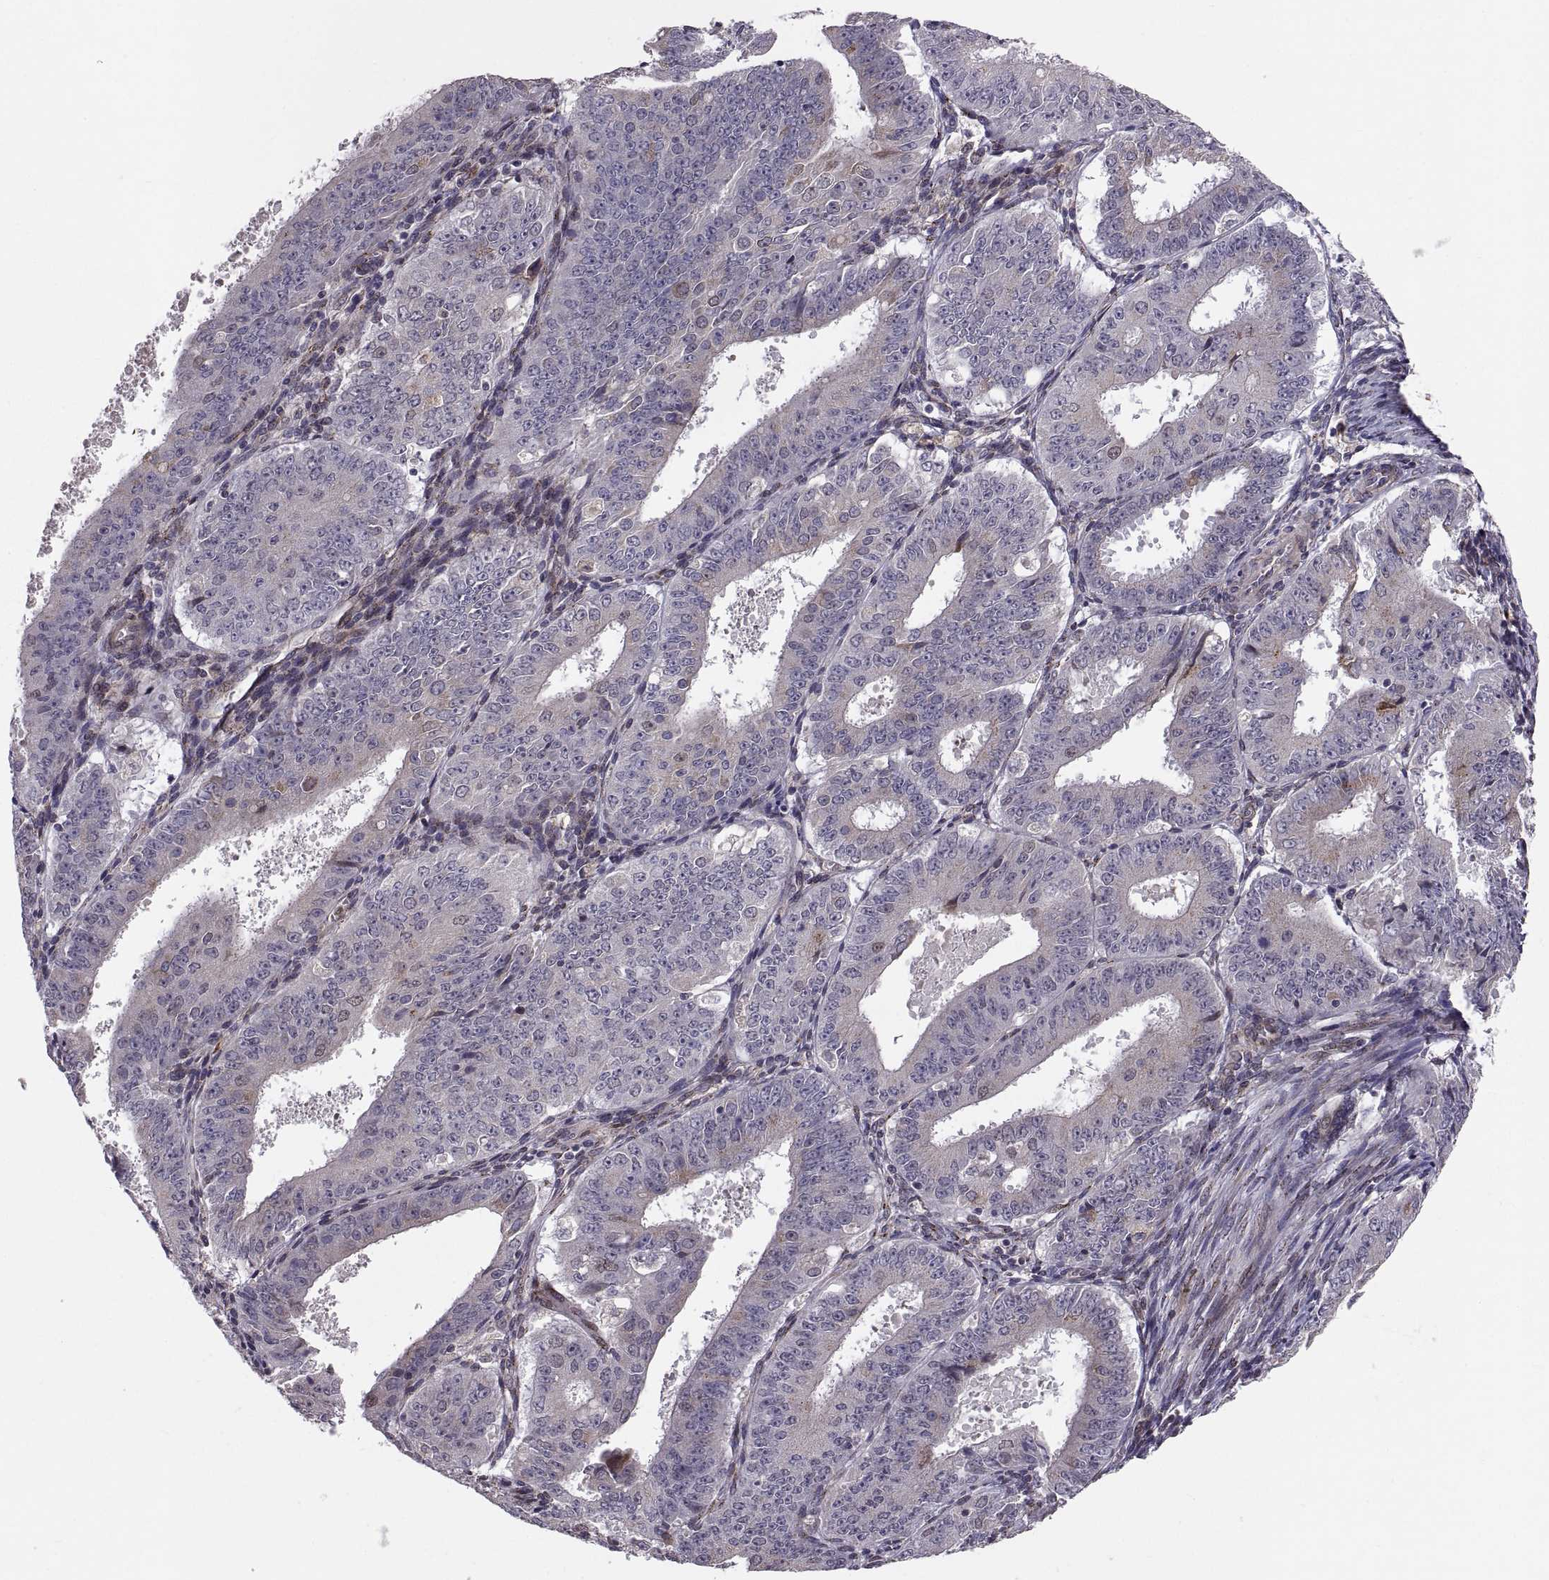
{"staining": {"intensity": "weak", "quantity": "<25%", "location": "cytoplasmic/membranous"}, "tissue": "ovarian cancer", "cell_type": "Tumor cells", "image_type": "cancer", "snomed": [{"axis": "morphology", "description": "Carcinoma, endometroid"}, {"axis": "topography", "description": "Ovary"}], "caption": "Immunohistochemistry (IHC) micrograph of neoplastic tissue: ovarian cancer (endometroid carcinoma) stained with DAB demonstrates no significant protein expression in tumor cells. Nuclei are stained in blue.", "gene": "TESC", "patient": {"sex": "female", "age": 42}}